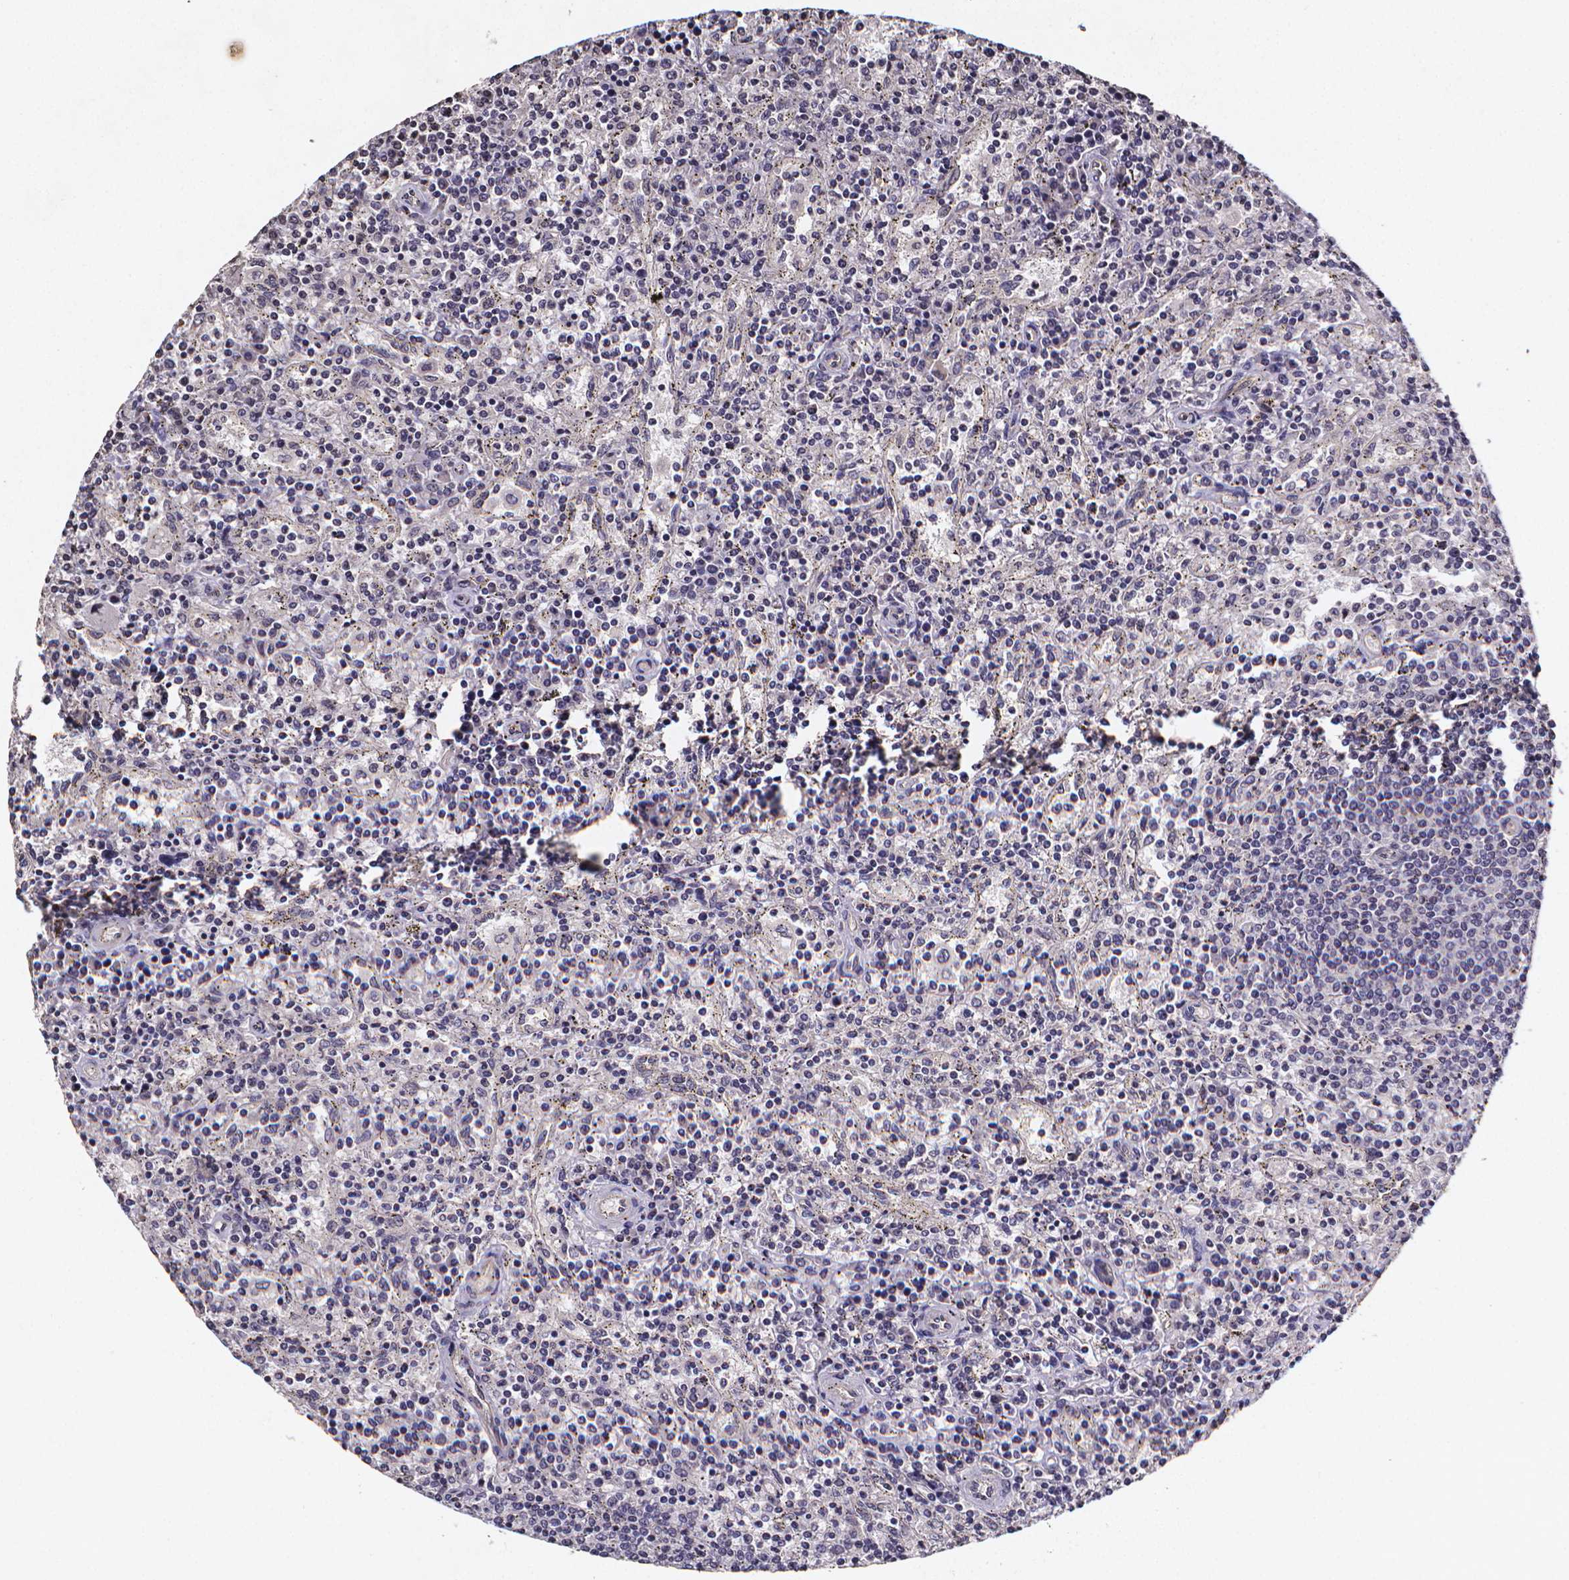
{"staining": {"intensity": "negative", "quantity": "none", "location": "none"}, "tissue": "lymphoma", "cell_type": "Tumor cells", "image_type": "cancer", "snomed": [{"axis": "morphology", "description": "Malignant lymphoma, non-Hodgkin's type, Low grade"}, {"axis": "topography", "description": "Spleen"}], "caption": "This is an immunohistochemistry image of low-grade malignant lymphoma, non-Hodgkin's type. There is no staining in tumor cells.", "gene": "TP73", "patient": {"sex": "male", "age": 62}}